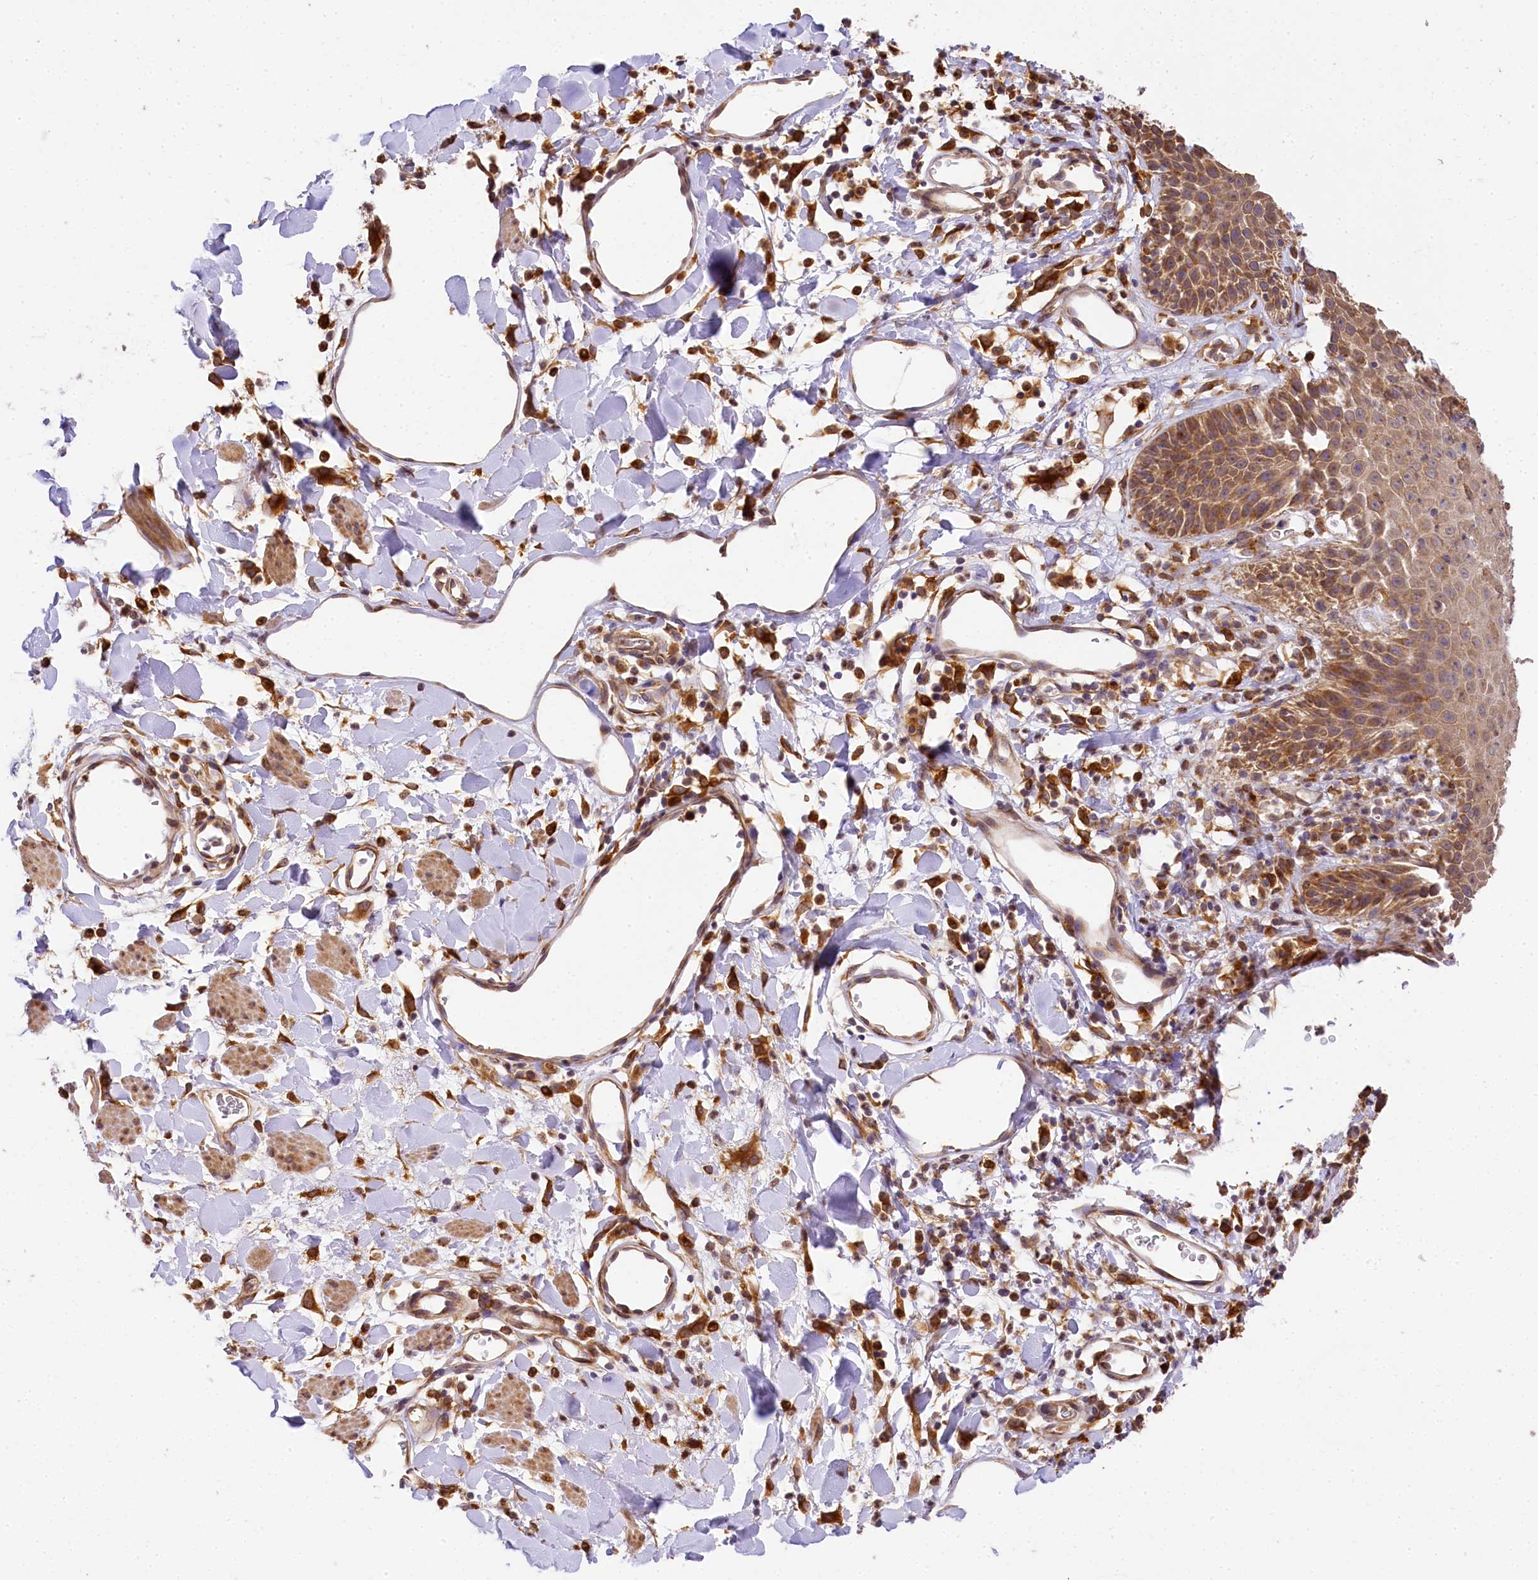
{"staining": {"intensity": "moderate", "quantity": ">75%", "location": "cytoplasmic/membranous"}, "tissue": "skin", "cell_type": "Epidermal cells", "image_type": "normal", "snomed": [{"axis": "morphology", "description": "Normal tissue, NOS"}, {"axis": "topography", "description": "Vulva"}], "caption": "Approximately >75% of epidermal cells in benign skin display moderate cytoplasmic/membranous protein expression as visualized by brown immunohistochemical staining.", "gene": "PPIP5K2", "patient": {"sex": "female", "age": 68}}